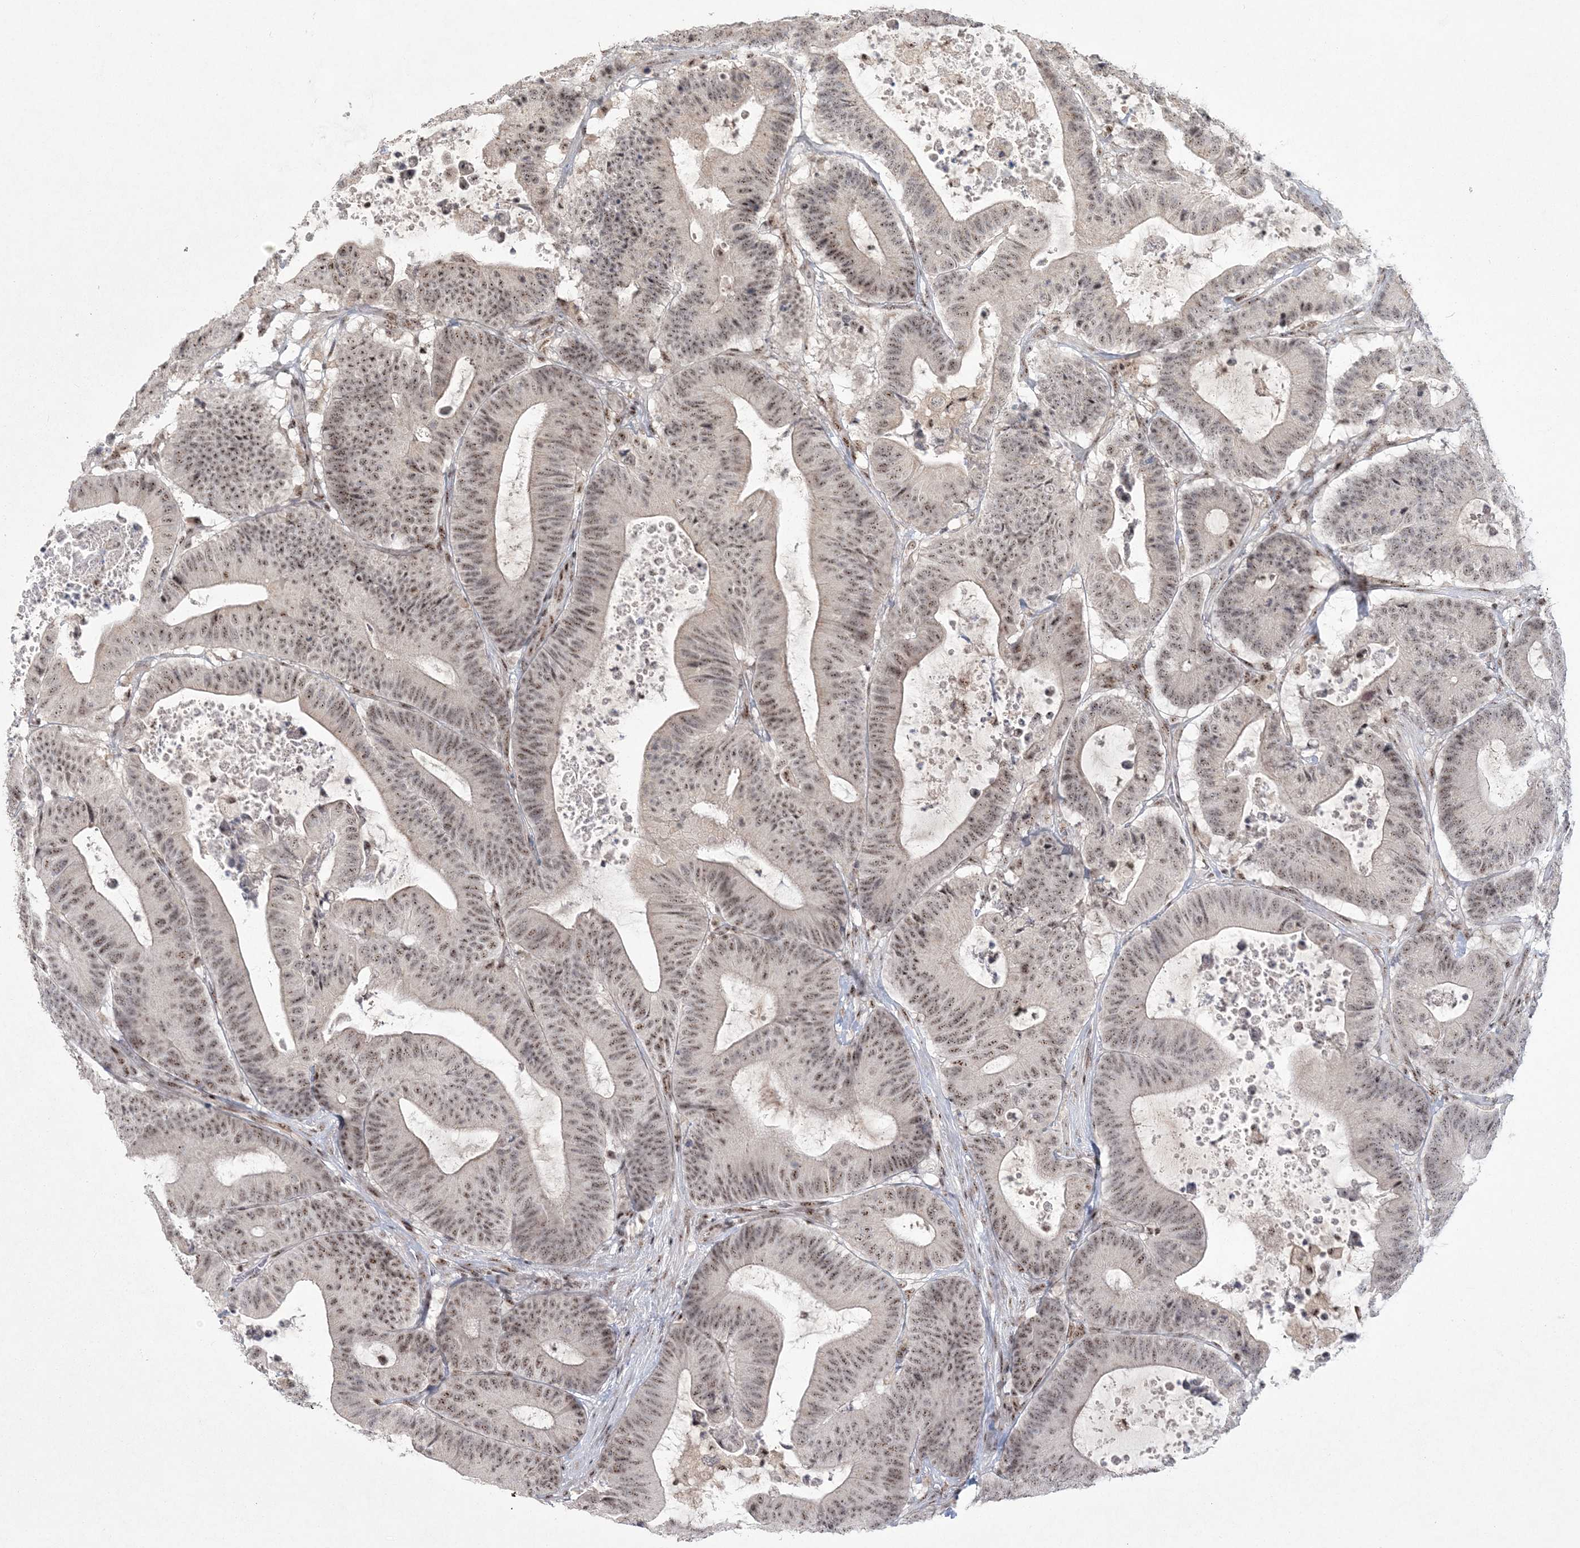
{"staining": {"intensity": "moderate", "quantity": ">75%", "location": "nuclear"}, "tissue": "colorectal cancer", "cell_type": "Tumor cells", "image_type": "cancer", "snomed": [{"axis": "morphology", "description": "Adenocarcinoma, NOS"}, {"axis": "topography", "description": "Colon"}], "caption": "Colorectal adenocarcinoma stained with a protein marker displays moderate staining in tumor cells.", "gene": "KDM6B", "patient": {"sex": "female", "age": 84}}